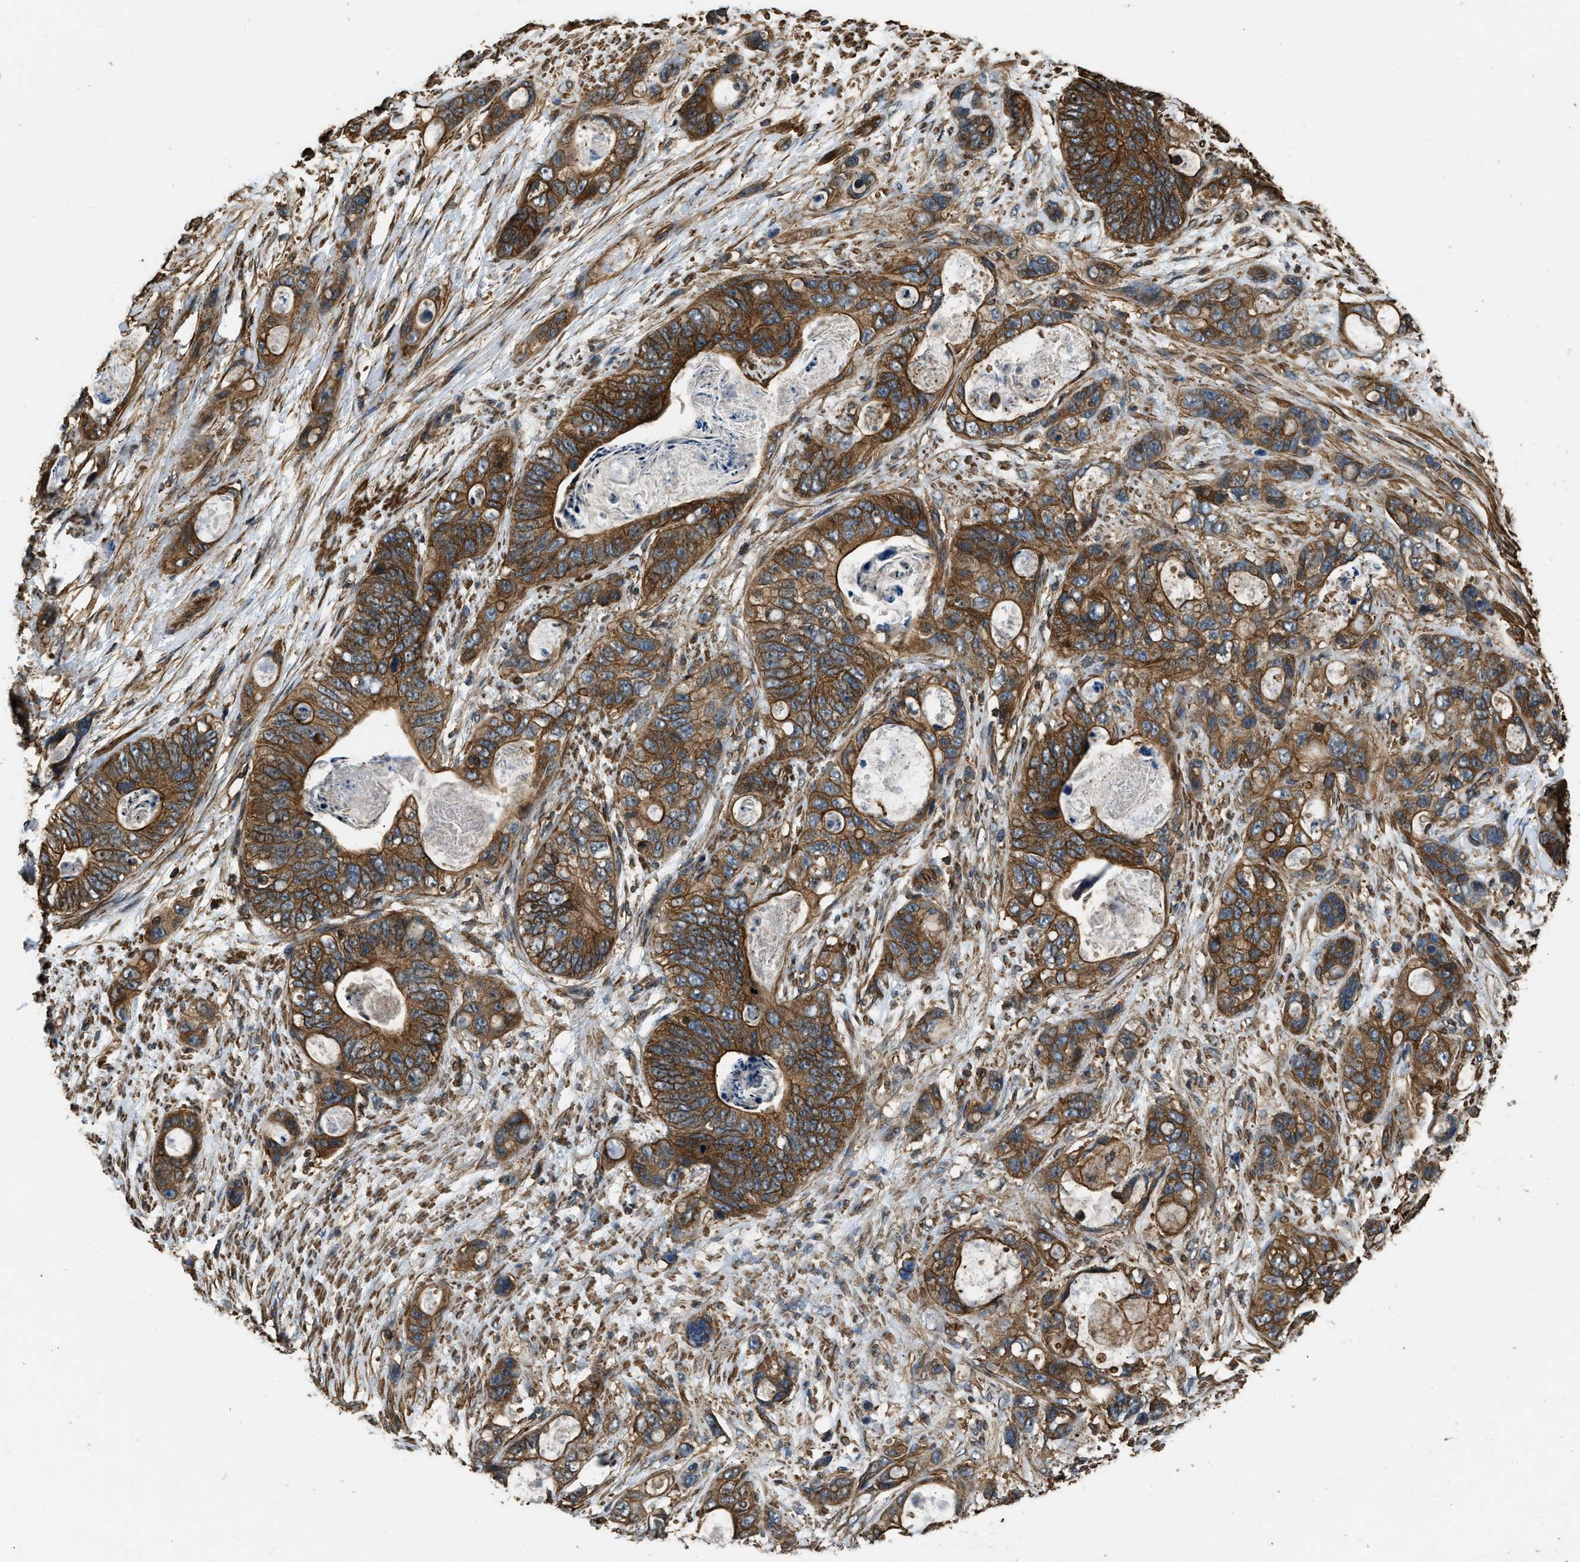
{"staining": {"intensity": "moderate", "quantity": ">75%", "location": "cytoplasmic/membranous"}, "tissue": "stomach cancer", "cell_type": "Tumor cells", "image_type": "cancer", "snomed": [{"axis": "morphology", "description": "Normal tissue, NOS"}, {"axis": "morphology", "description": "Adenocarcinoma, NOS"}, {"axis": "topography", "description": "Stomach"}], "caption": "This is an image of immunohistochemistry staining of stomach cancer, which shows moderate expression in the cytoplasmic/membranous of tumor cells.", "gene": "YARS1", "patient": {"sex": "female", "age": 89}}